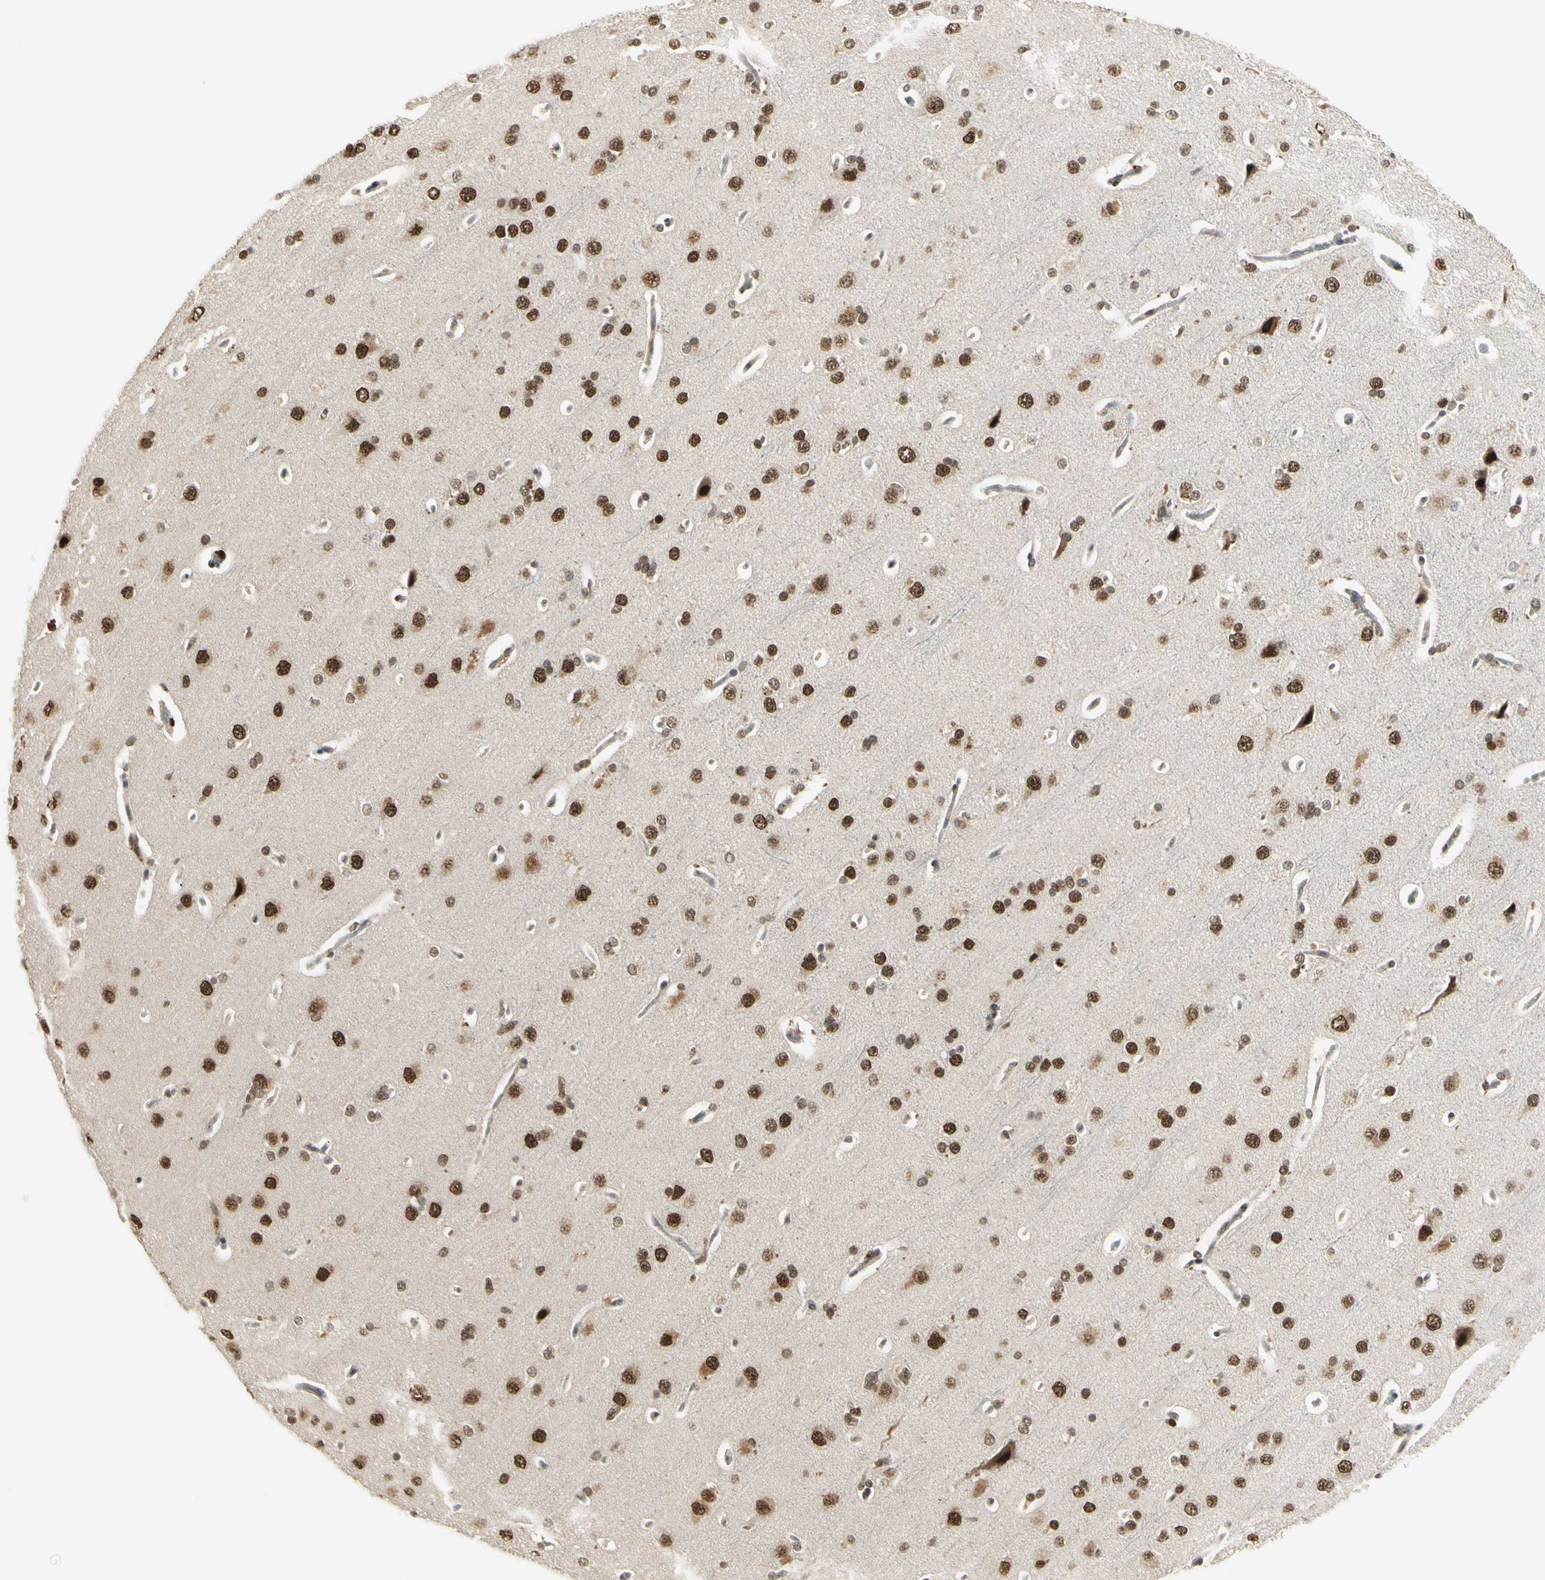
{"staining": {"intensity": "weak", "quantity": ">75%", "location": "cytoplasmic/membranous"}, "tissue": "cerebral cortex", "cell_type": "Endothelial cells", "image_type": "normal", "snomed": [{"axis": "morphology", "description": "Normal tissue, NOS"}, {"axis": "topography", "description": "Cerebral cortex"}], "caption": "Benign cerebral cortex shows weak cytoplasmic/membranous expression in about >75% of endothelial cells.", "gene": "GTF3A", "patient": {"sex": "male", "age": 62}}